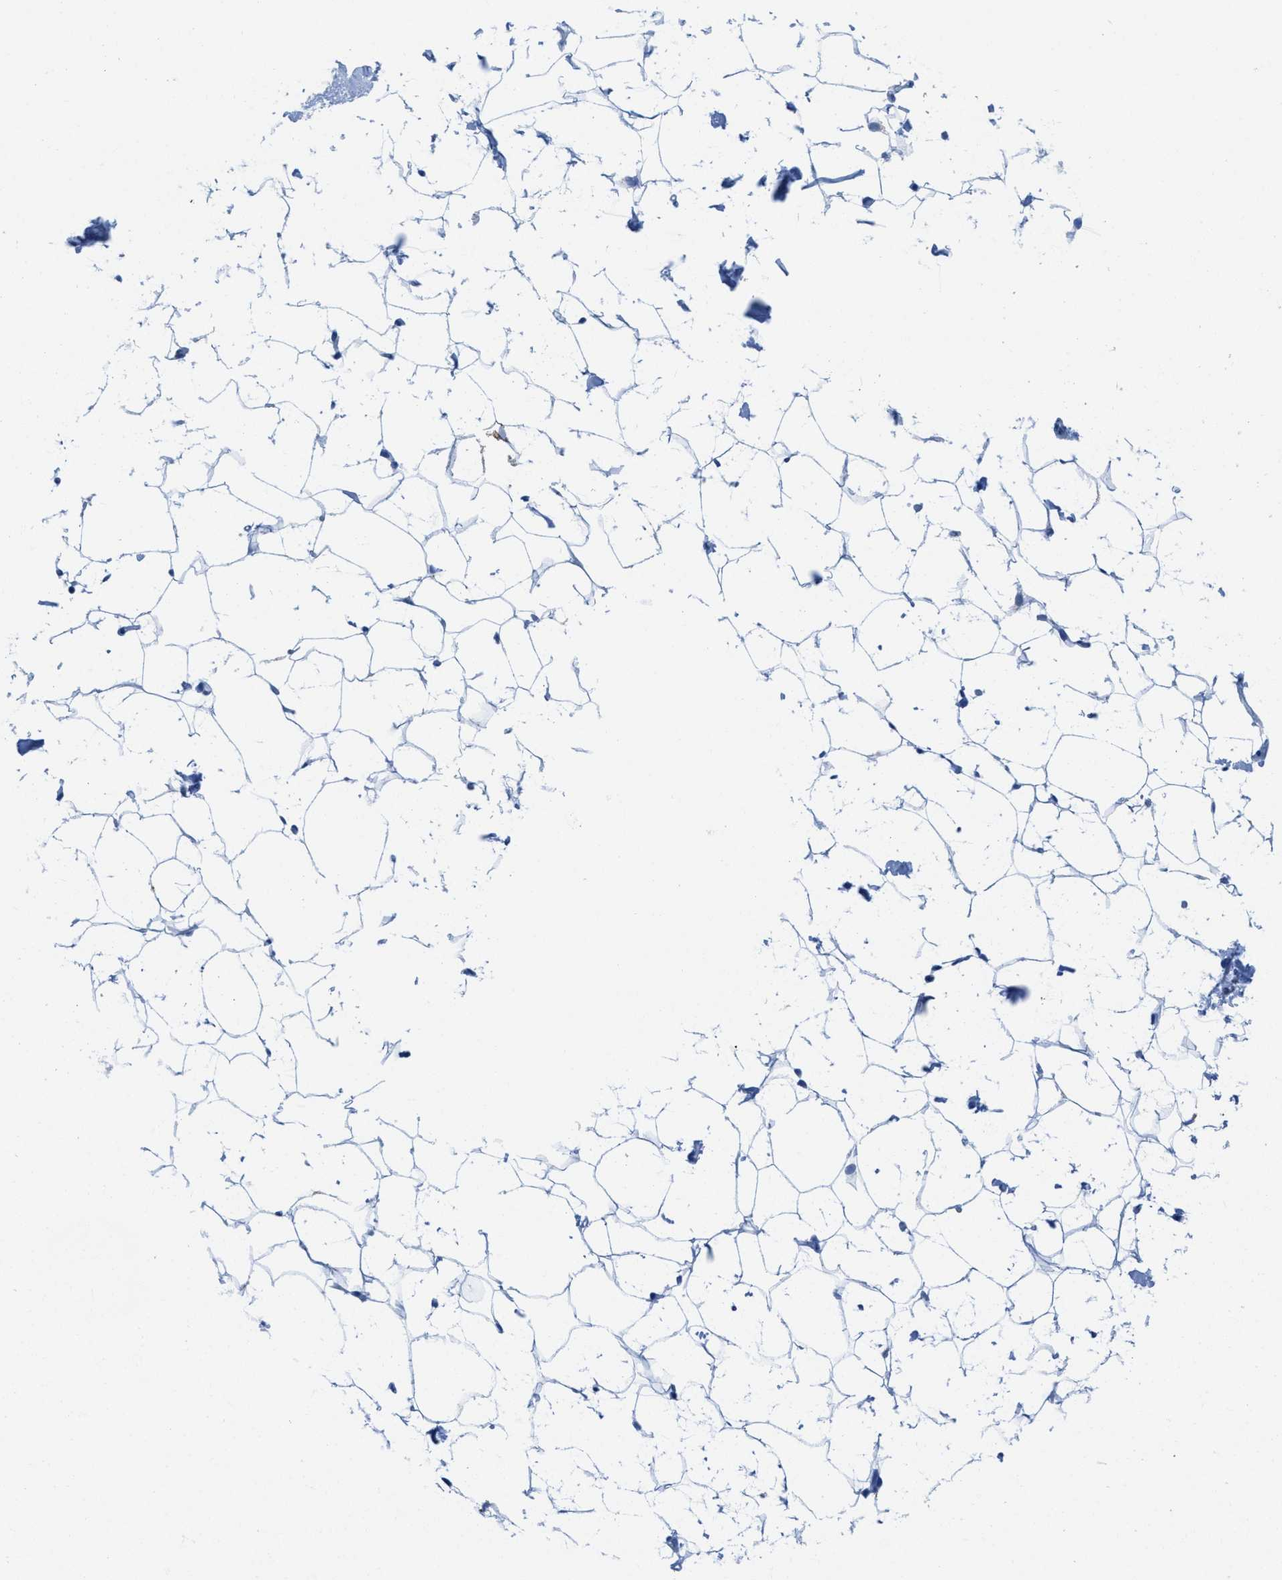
{"staining": {"intensity": "negative", "quantity": "none", "location": "none"}, "tissue": "adipose tissue", "cell_type": "Adipocytes", "image_type": "normal", "snomed": [{"axis": "morphology", "description": "Normal tissue, NOS"}, {"axis": "topography", "description": "Breast"}, {"axis": "topography", "description": "Soft tissue"}], "caption": "This is an immunohistochemistry (IHC) histopathology image of unremarkable human adipose tissue. There is no staining in adipocytes.", "gene": "WDR4", "patient": {"sex": "female", "age": 75}}